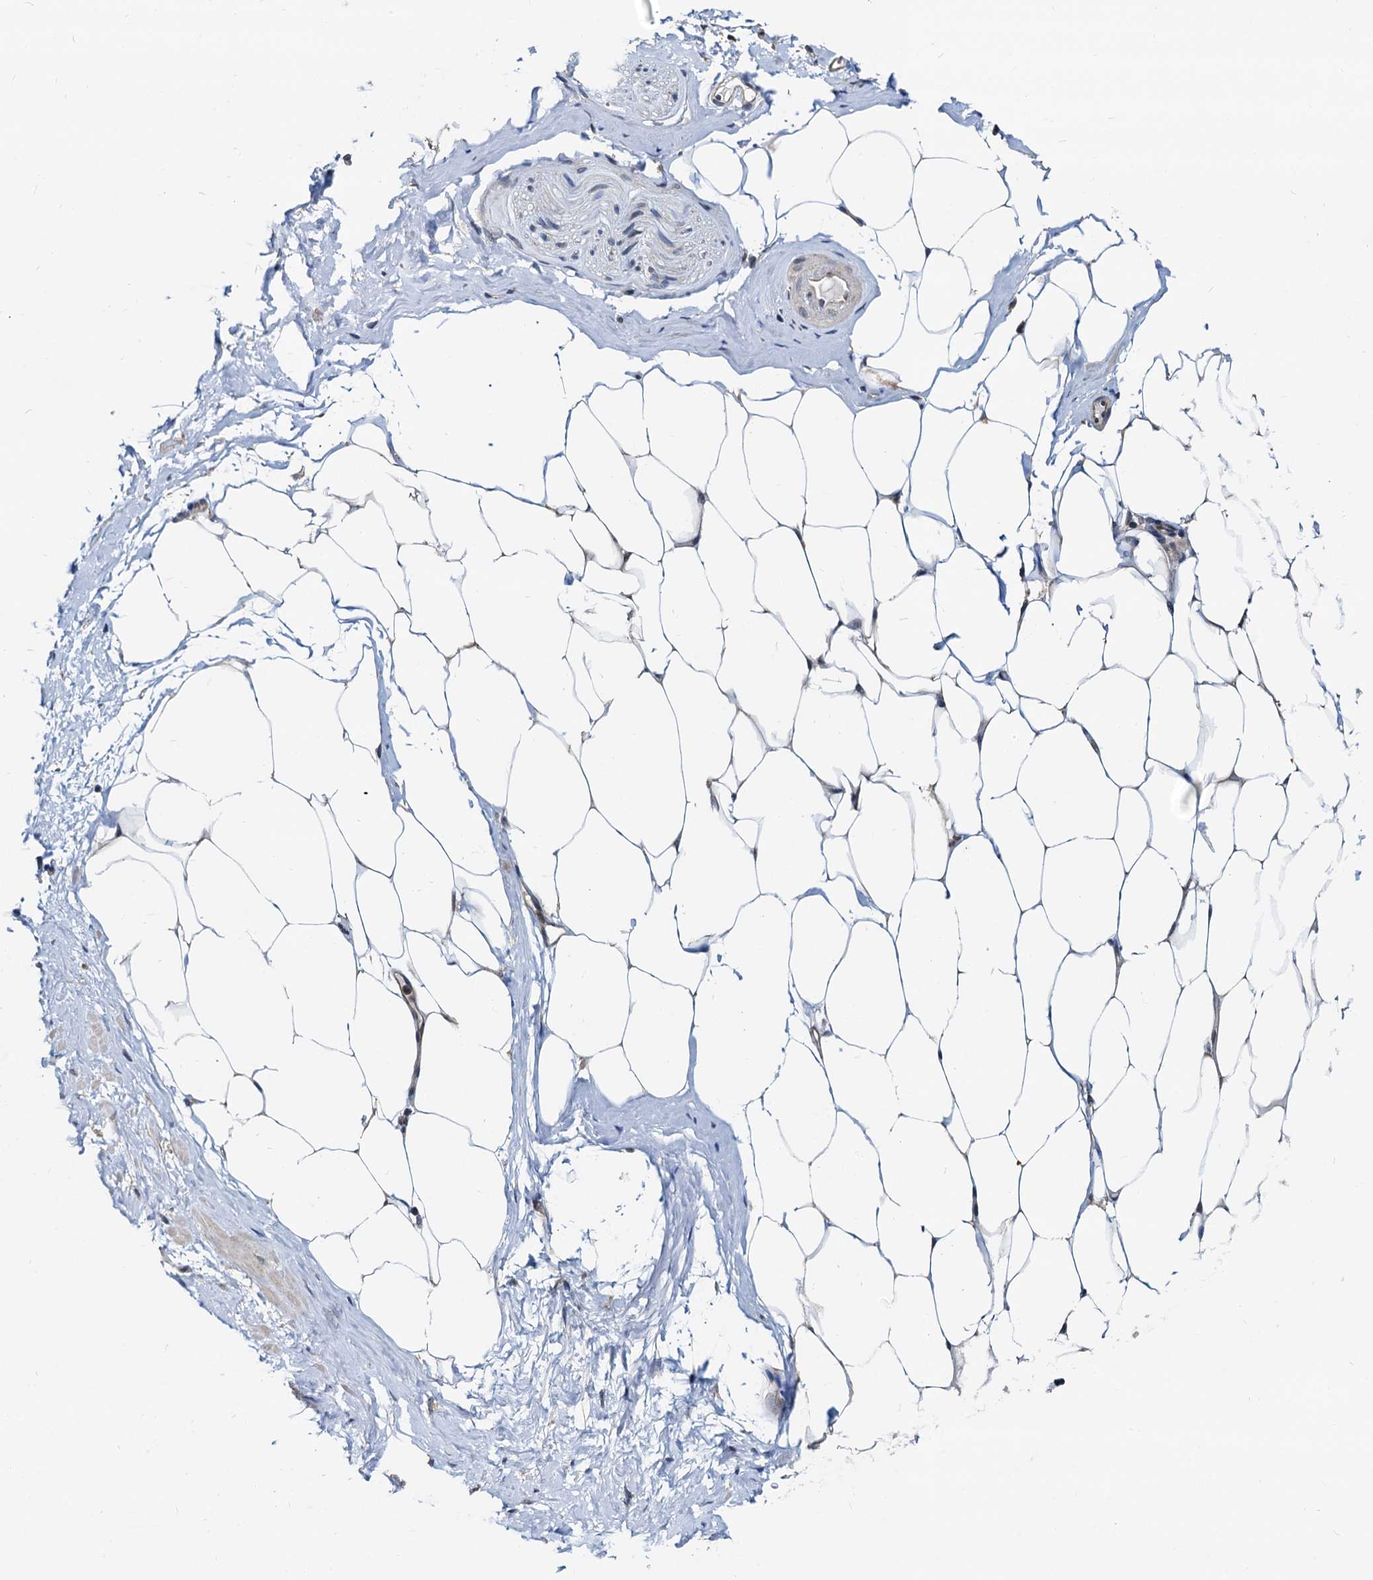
{"staining": {"intensity": "moderate", "quantity": "<25%", "location": "cytoplasmic/membranous"}, "tissue": "adipose tissue", "cell_type": "Adipocytes", "image_type": "normal", "snomed": [{"axis": "morphology", "description": "Normal tissue, NOS"}, {"axis": "morphology", "description": "Adenocarcinoma, Low grade"}, {"axis": "topography", "description": "Prostate"}, {"axis": "topography", "description": "Peripheral nerve tissue"}], "caption": "DAB (3,3'-diaminobenzidine) immunohistochemical staining of normal adipose tissue exhibits moderate cytoplasmic/membranous protein positivity in about <25% of adipocytes.", "gene": "MCMBP", "patient": {"sex": "male", "age": 63}}